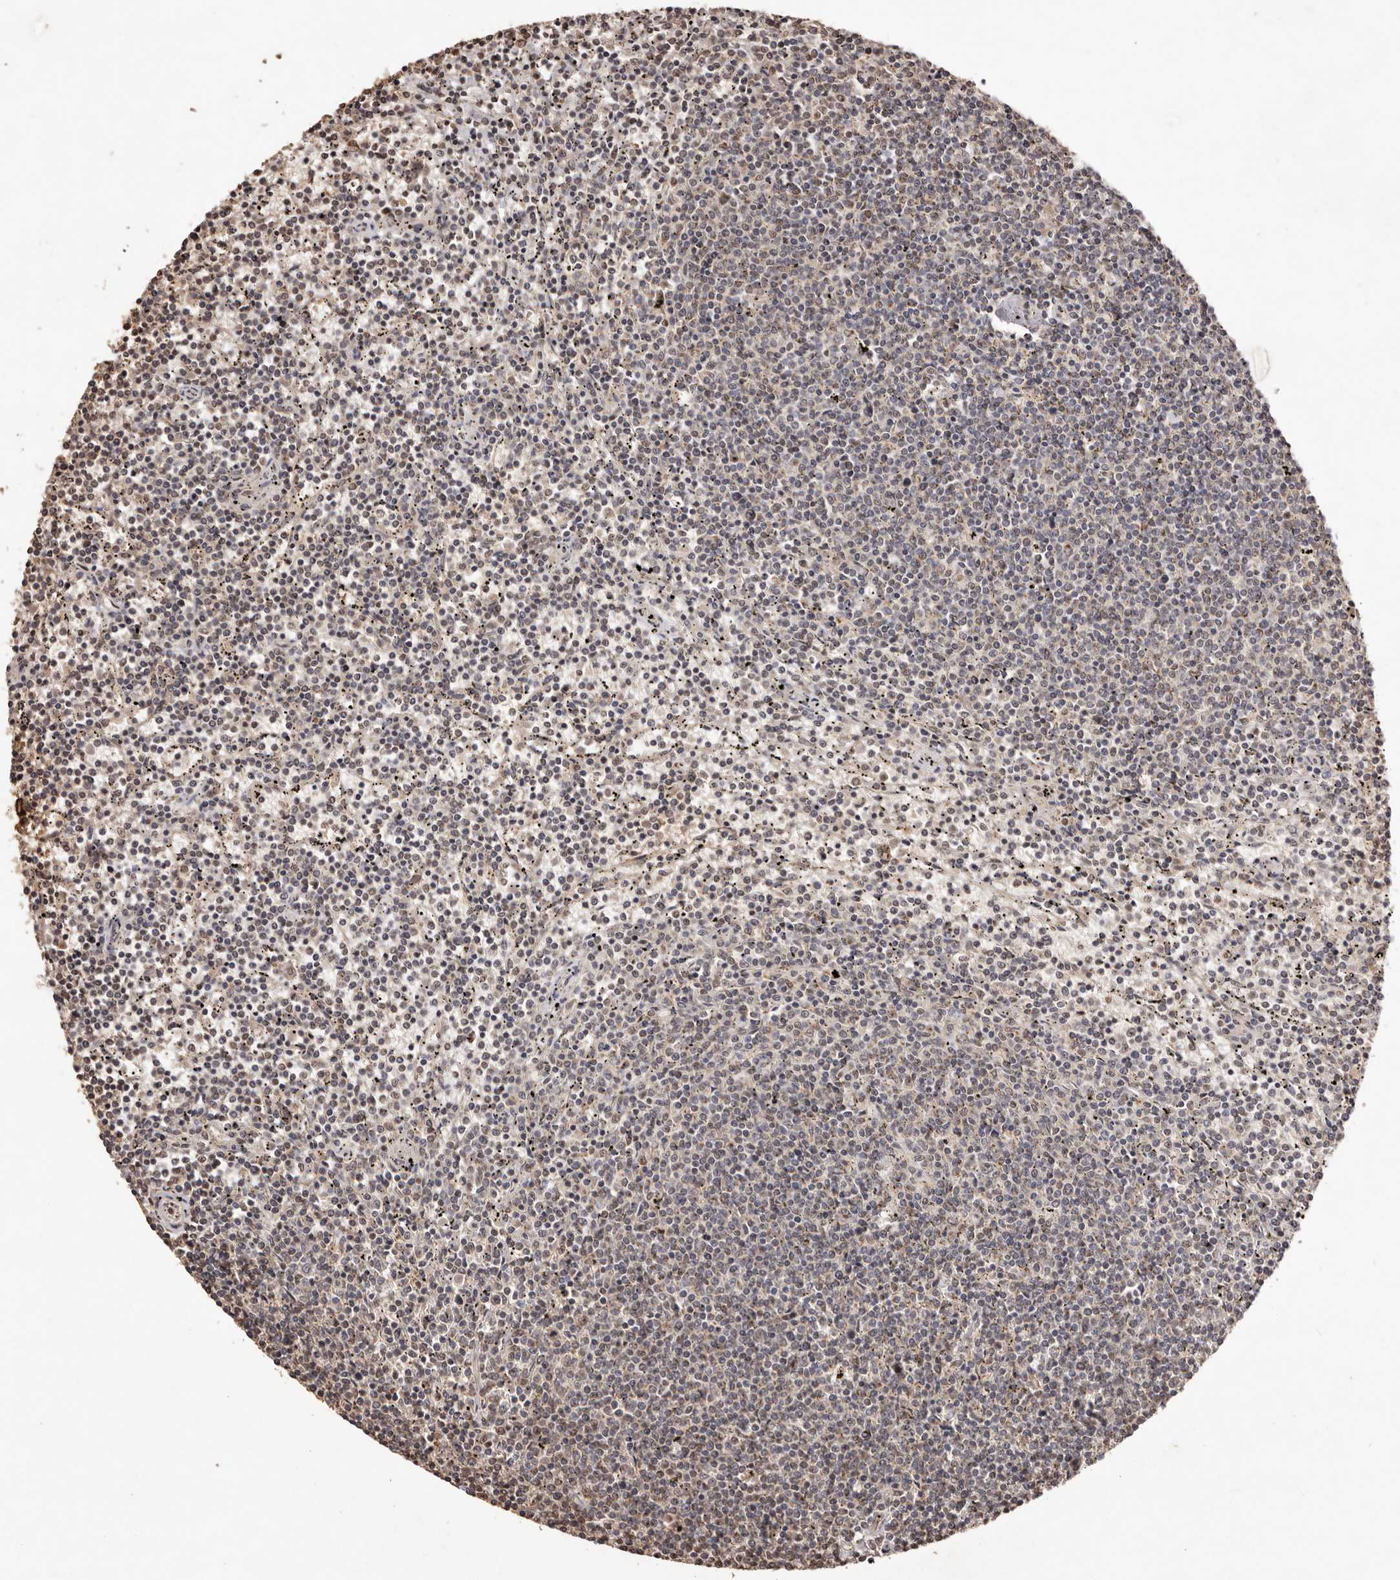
{"staining": {"intensity": "weak", "quantity": "25%-75%", "location": "cytoplasmic/membranous,nuclear"}, "tissue": "lymphoma", "cell_type": "Tumor cells", "image_type": "cancer", "snomed": [{"axis": "morphology", "description": "Malignant lymphoma, non-Hodgkin's type, Low grade"}, {"axis": "topography", "description": "Spleen"}], "caption": "IHC histopathology image of human low-grade malignant lymphoma, non-Hodgkin's type stained for a protein (brown), which displays low levels of weak cytoplasmic/membranous and nuclear expression in approximately 25%-75% of tumor cells.", "gene": "NOTCH1", "patient": {"sex": "female", "age": 50}}